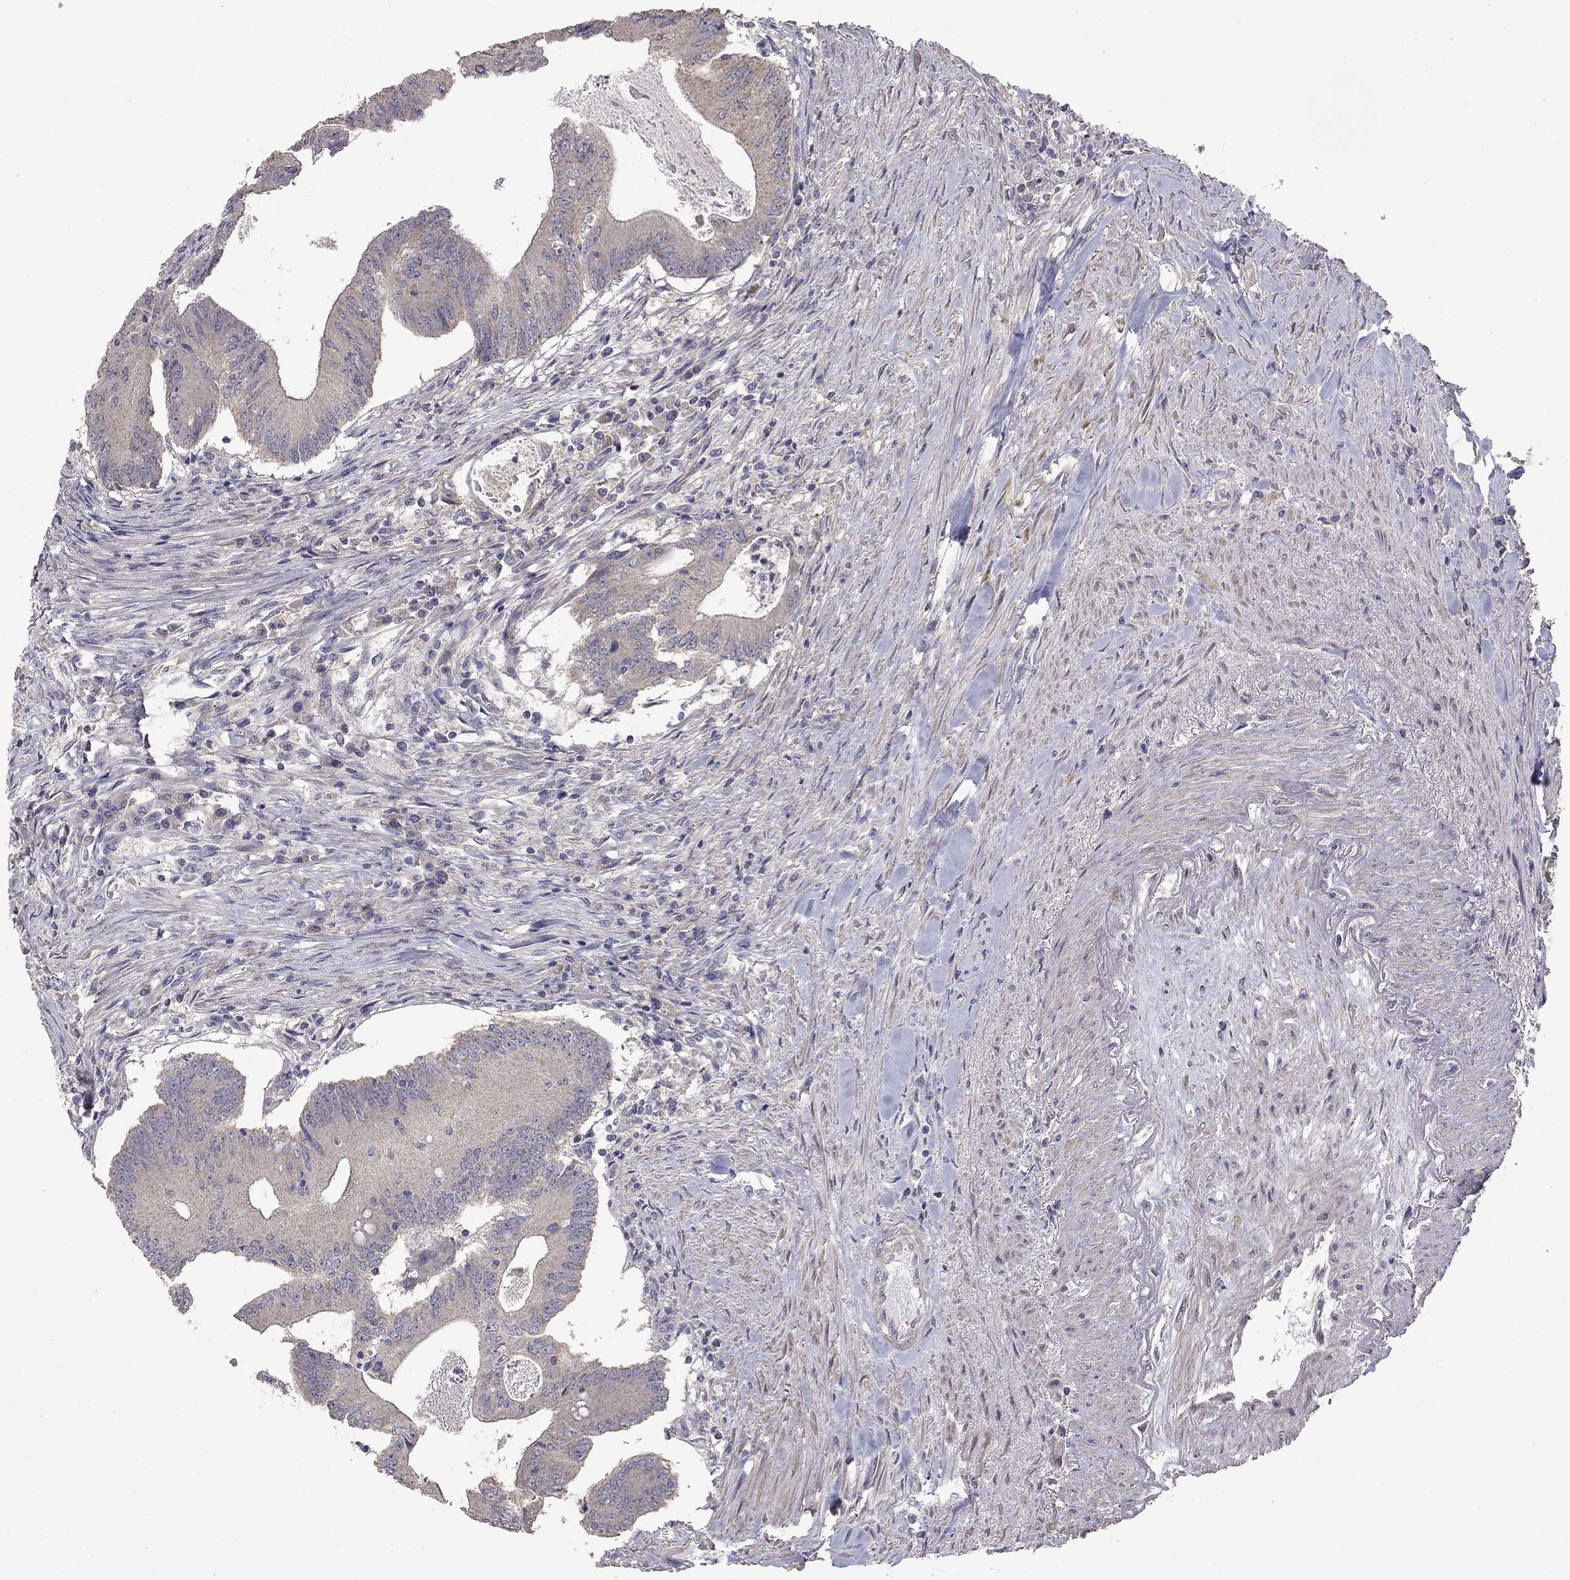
{"staining": {"intensity": "weak", "quantity": "<25%", "location": "cytoplasmic/membranous"}, "tissue": "colorectal cancer", "cell_type": "Tumor cells", "image_type": "cancer", "snomed": [{"axis": "morphology", "description": "Adenocarcinoma, NOS"}, {"axis": "topography", "description": "Colon"}], "caption": "Tumor cells are negative for protein expression in human colorectal cancer.", "gene": "SLC39A14", "patient": {"sex": "female", "age": 70}}